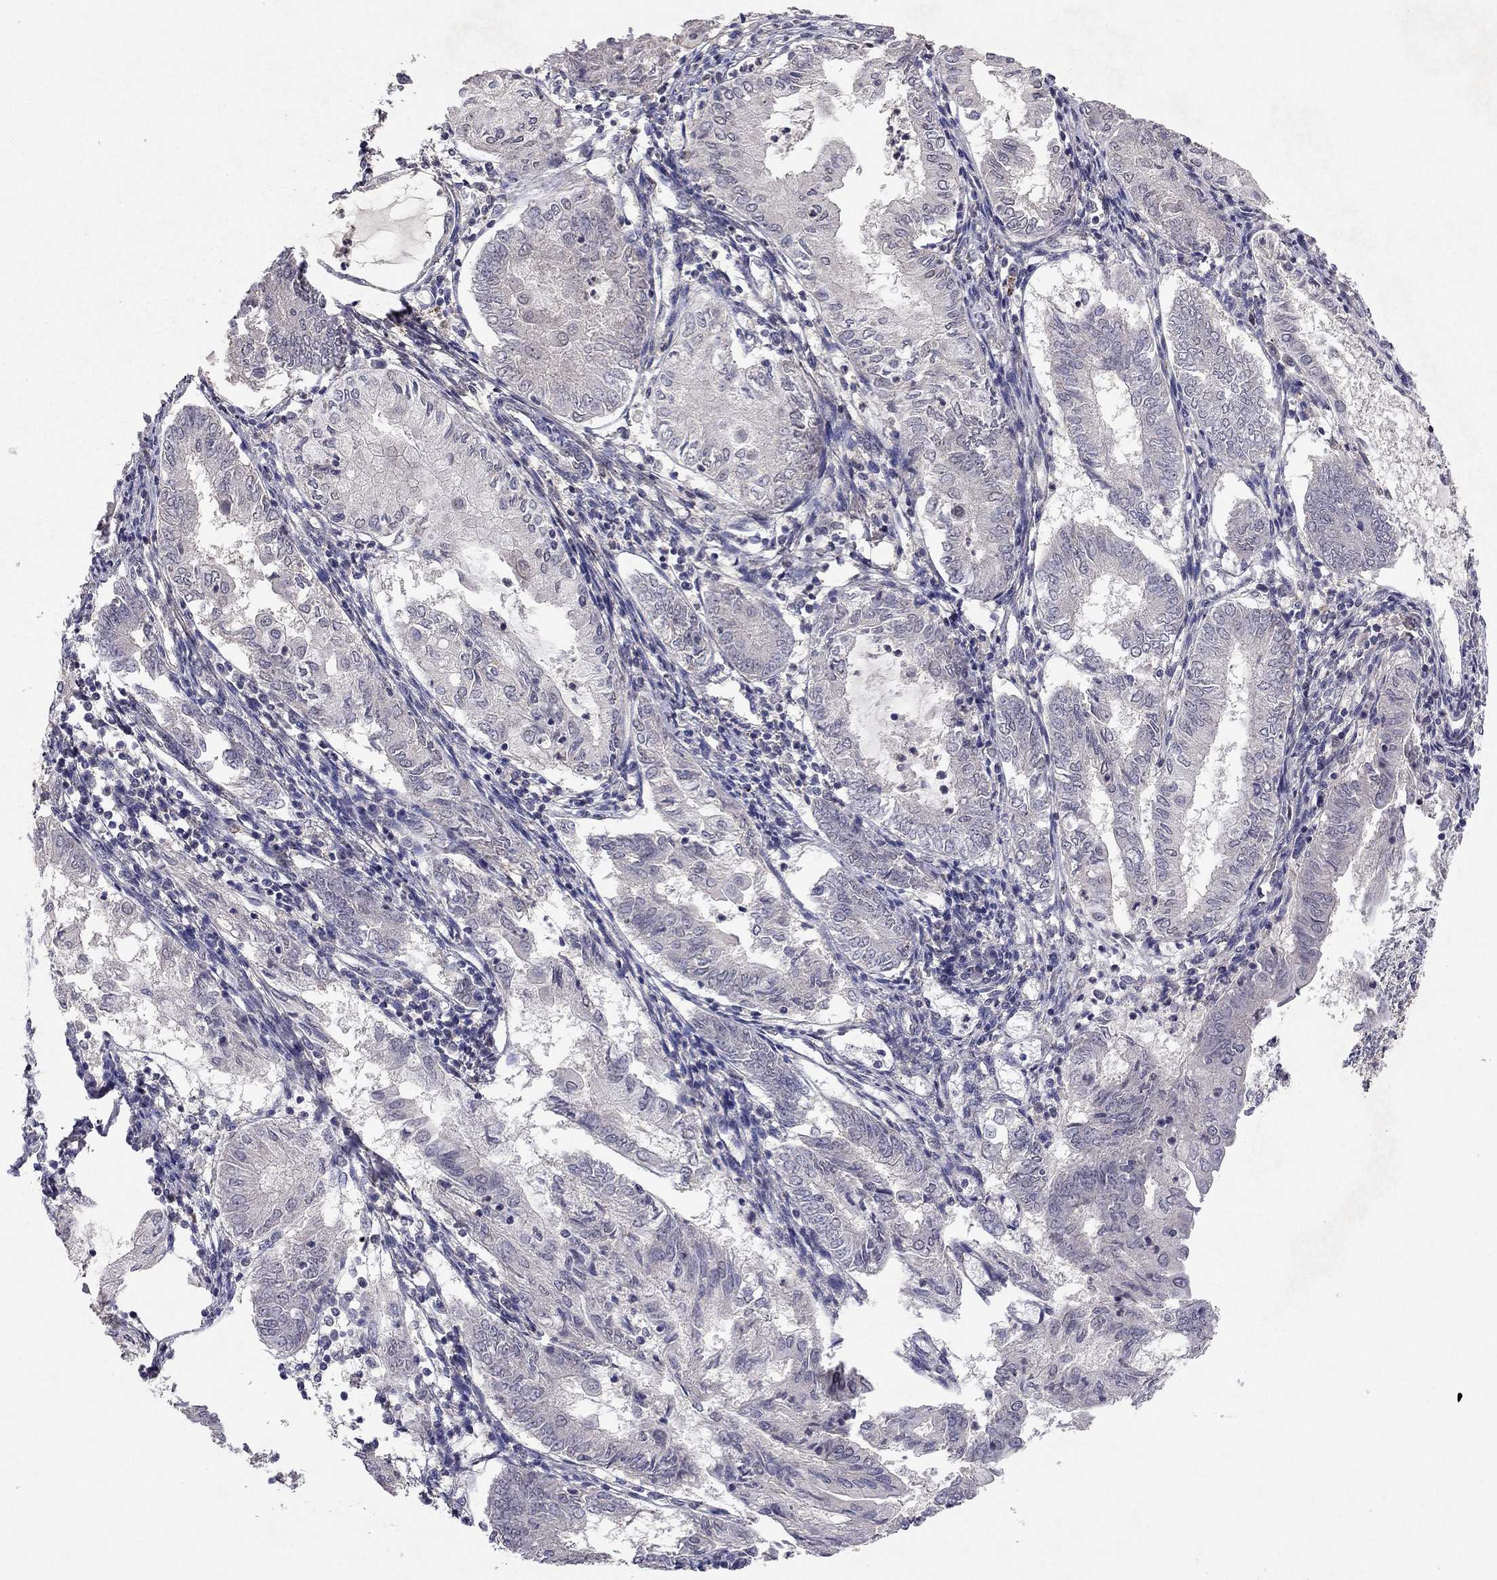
{"staining": {"intensity": "negative", "quantity": "none", "location": "none"}, "tissue": "endometrial cancer", "cell_type": "Tumor cells", "image_type": "cancer", "snomed": [{"axis": "morphology", "description": "Adenocarcinoma, NOS"}, {"axis": "topography", "description": "Endometrium"}], "caption": "Tumor cells show no significant protein expression in endometrial adenocarcinoma.", "gene": "ESR2", "patient": {"sex": "female", "age": 68}}